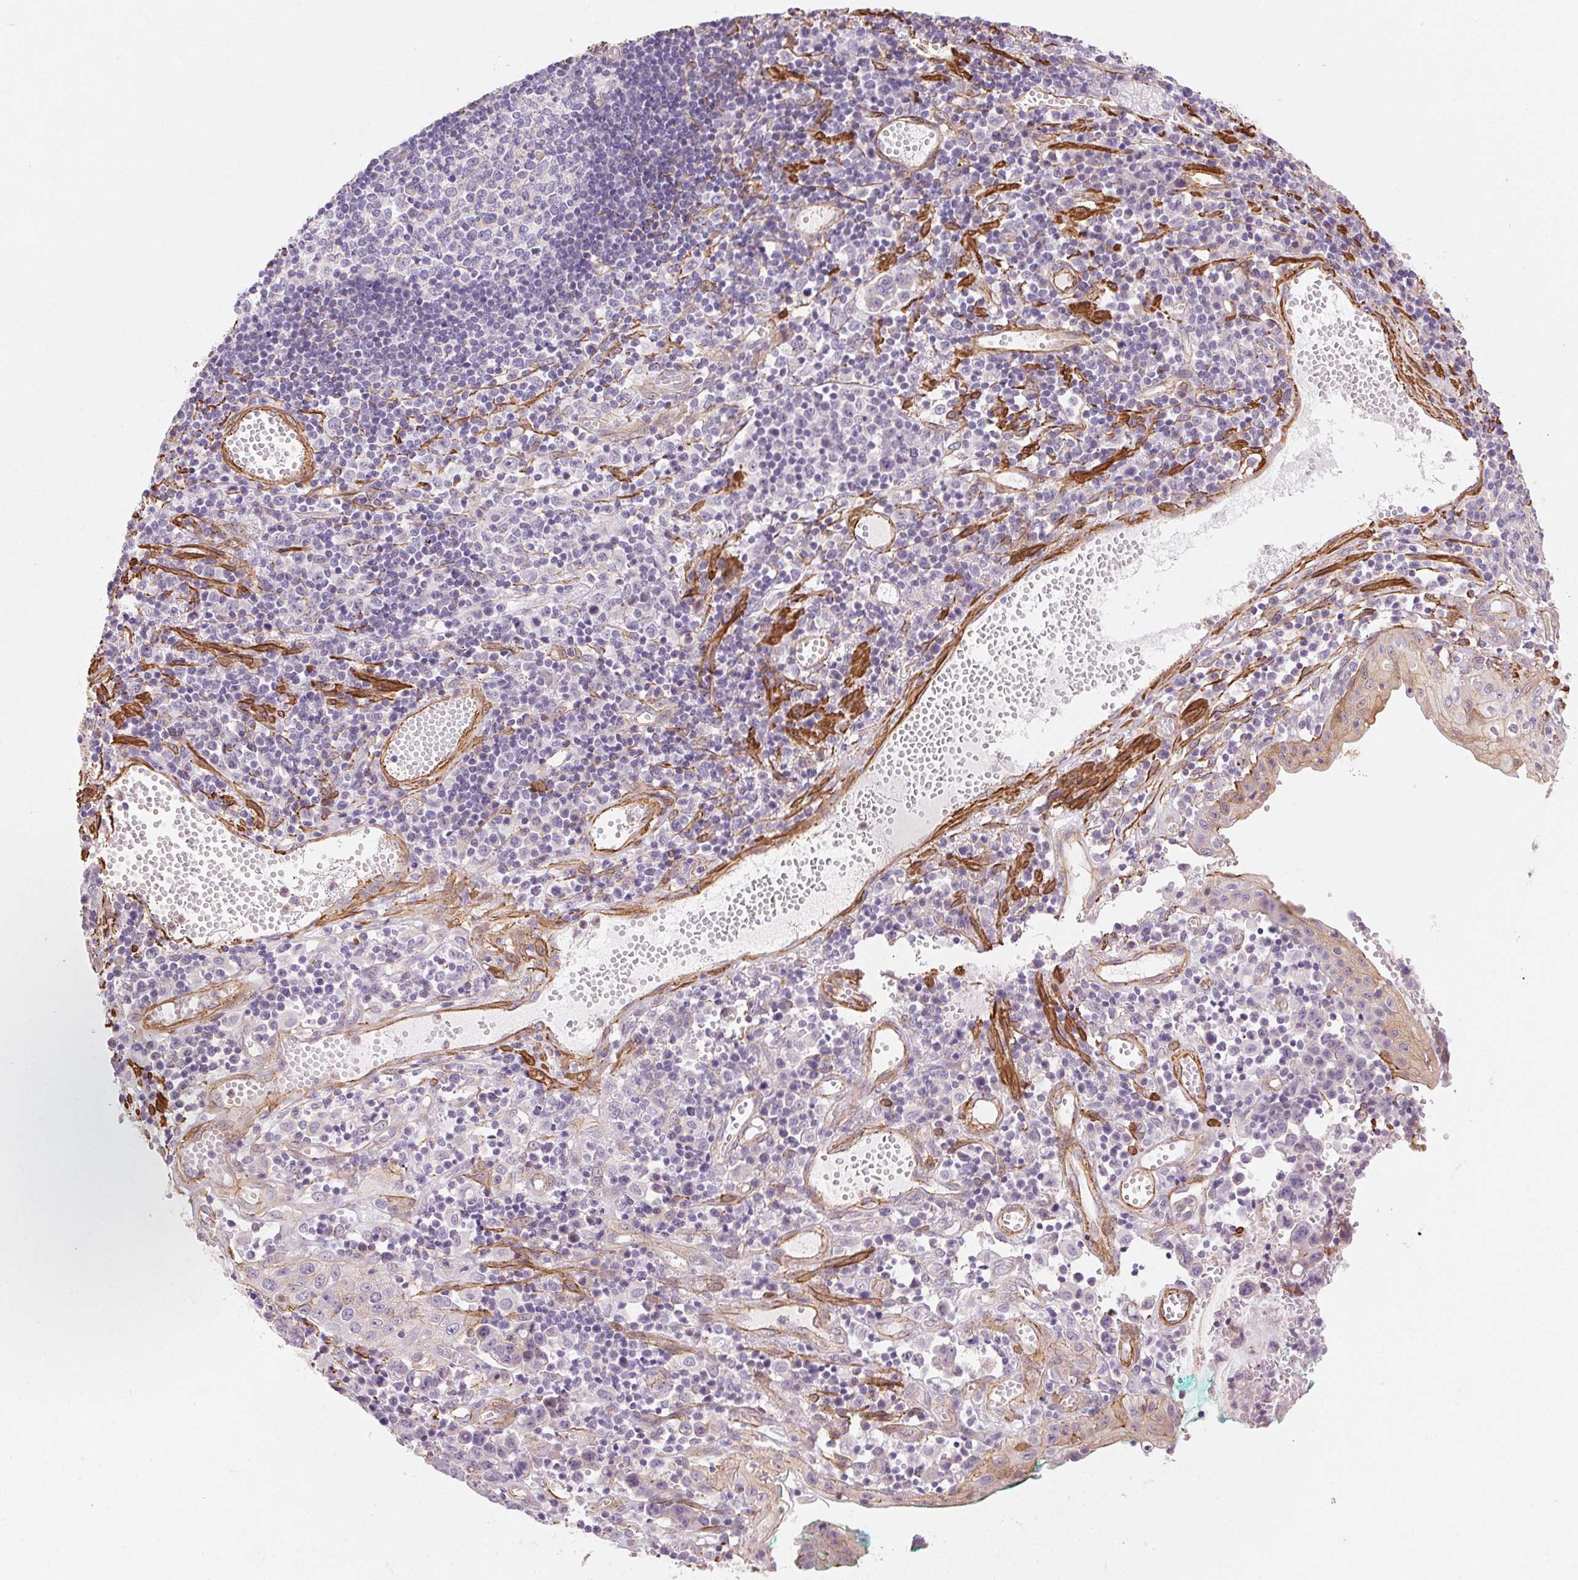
{"staining": {"intensity": "negative", "quantity": "none", "location": "none"}, "tissue": "stomach cancer", "cell_type": "Tumor cells", "image_type": "cancer", "snomed": [{"axis": "morphology", "description": "Adenocarcinoma, NOS"}, {"axis": "topography", "description": "Stomach, upper"}], "caption": "Immunohistochemical staining of stomach cancer (adenocarcinoma) shows no significant positivity in tumor cells.", "gene": "GPX8", "patient": {"sex": "male", "age": 69}}